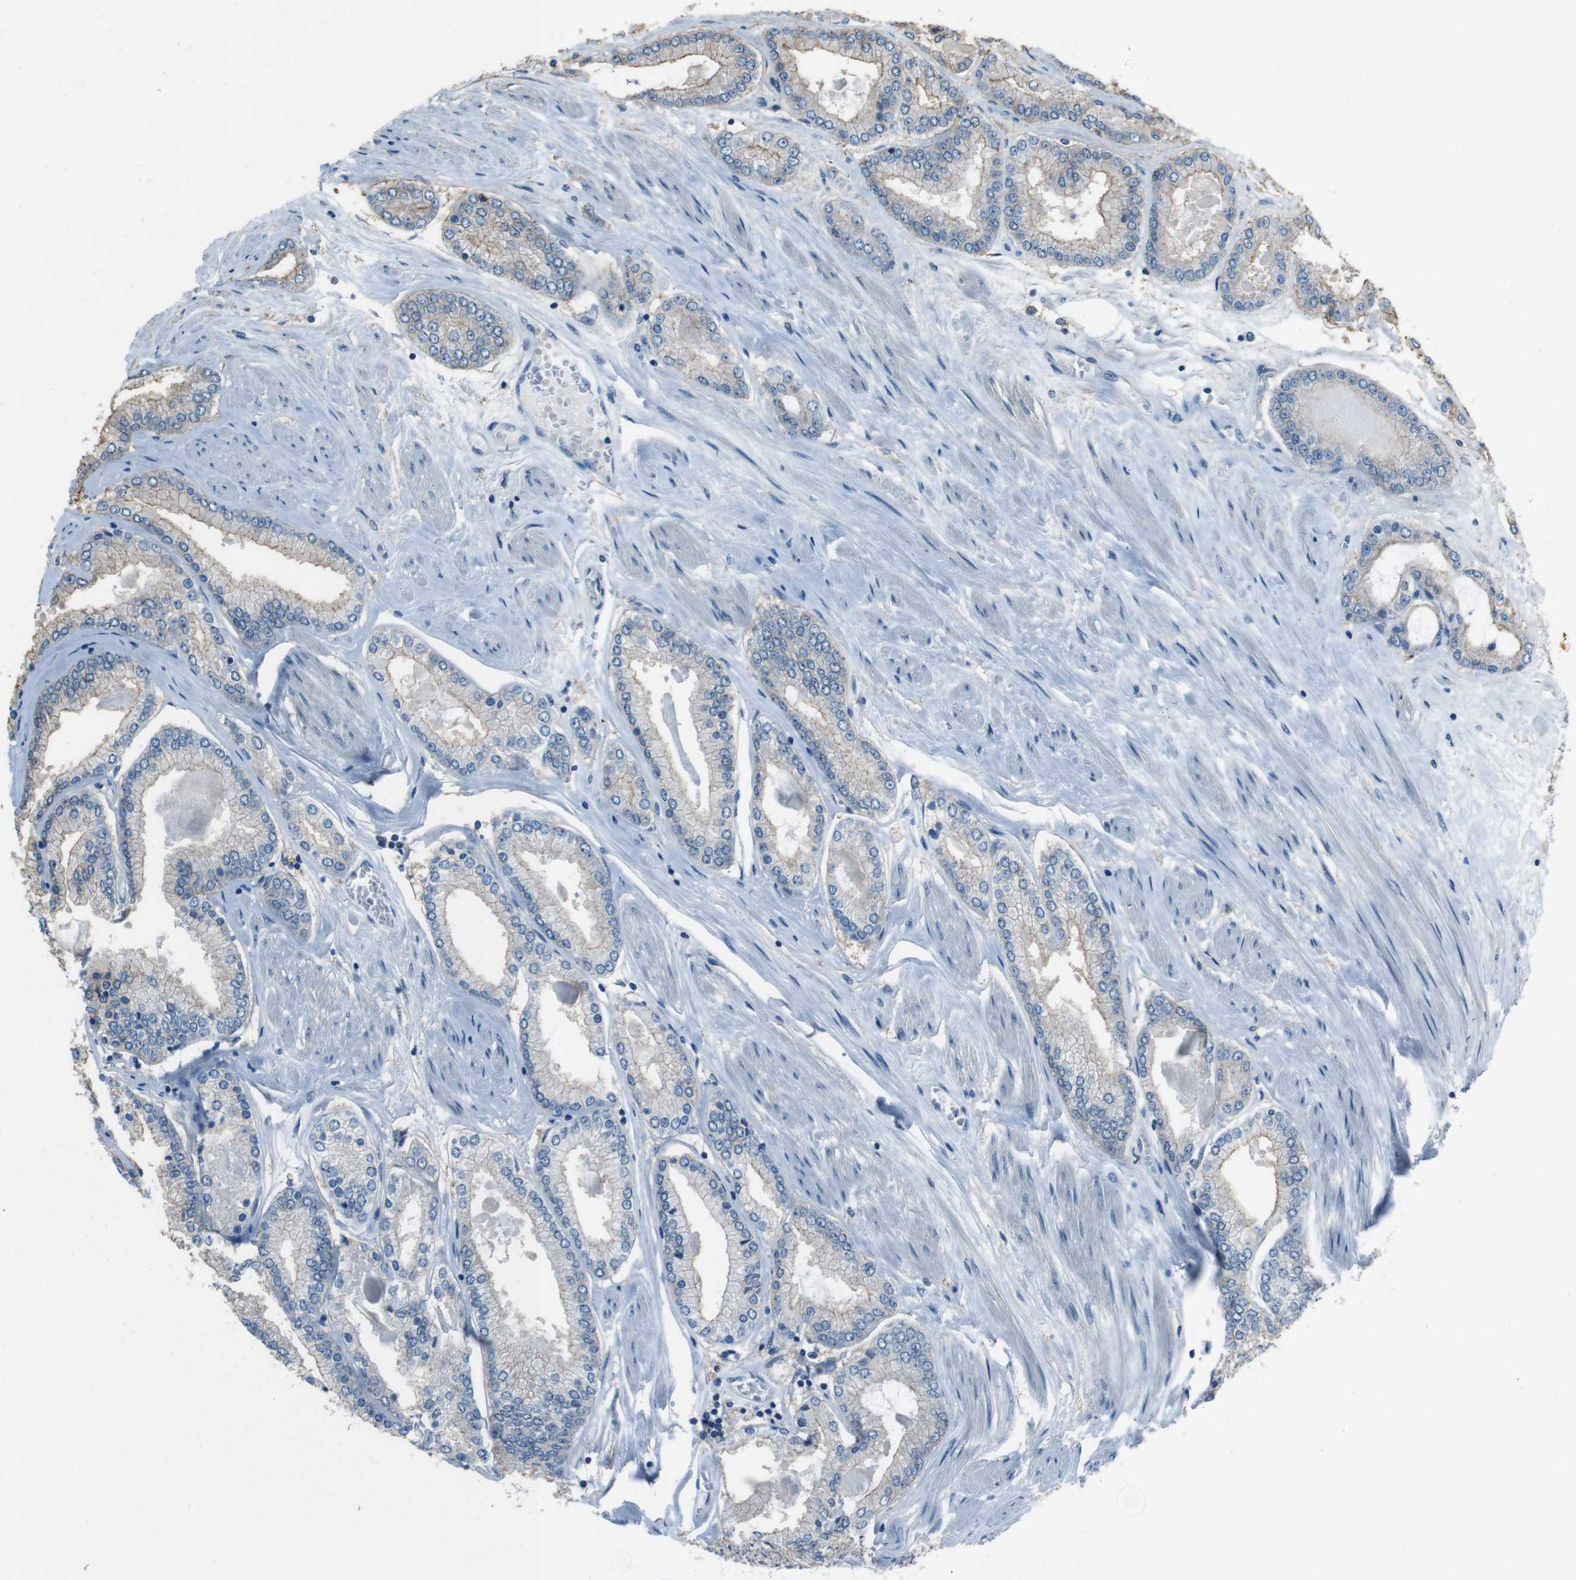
{"staining": {"intensity": "weak", "quantity": "<25%", "location": "cytoplasmic/membranous"}, "tissue": "prostate cancer", "cell_type": "Tumor cells", "image_type": "cancer", "snomed": [{"axis": "morphology", "description": "Adenocarcinoma, High grade"}, {"axis": "topography", "description": "Prostate"}], "caption": "This micrograph is of prostate cancer (adenocarcinoma (high-grade)) stained with IHC to label a protein in brown with the nuclei are counter-stained blue. There is no expression in tumor cells.", "gene": "ATP2B1", "patient": {"sex": "male", "age": 59}}